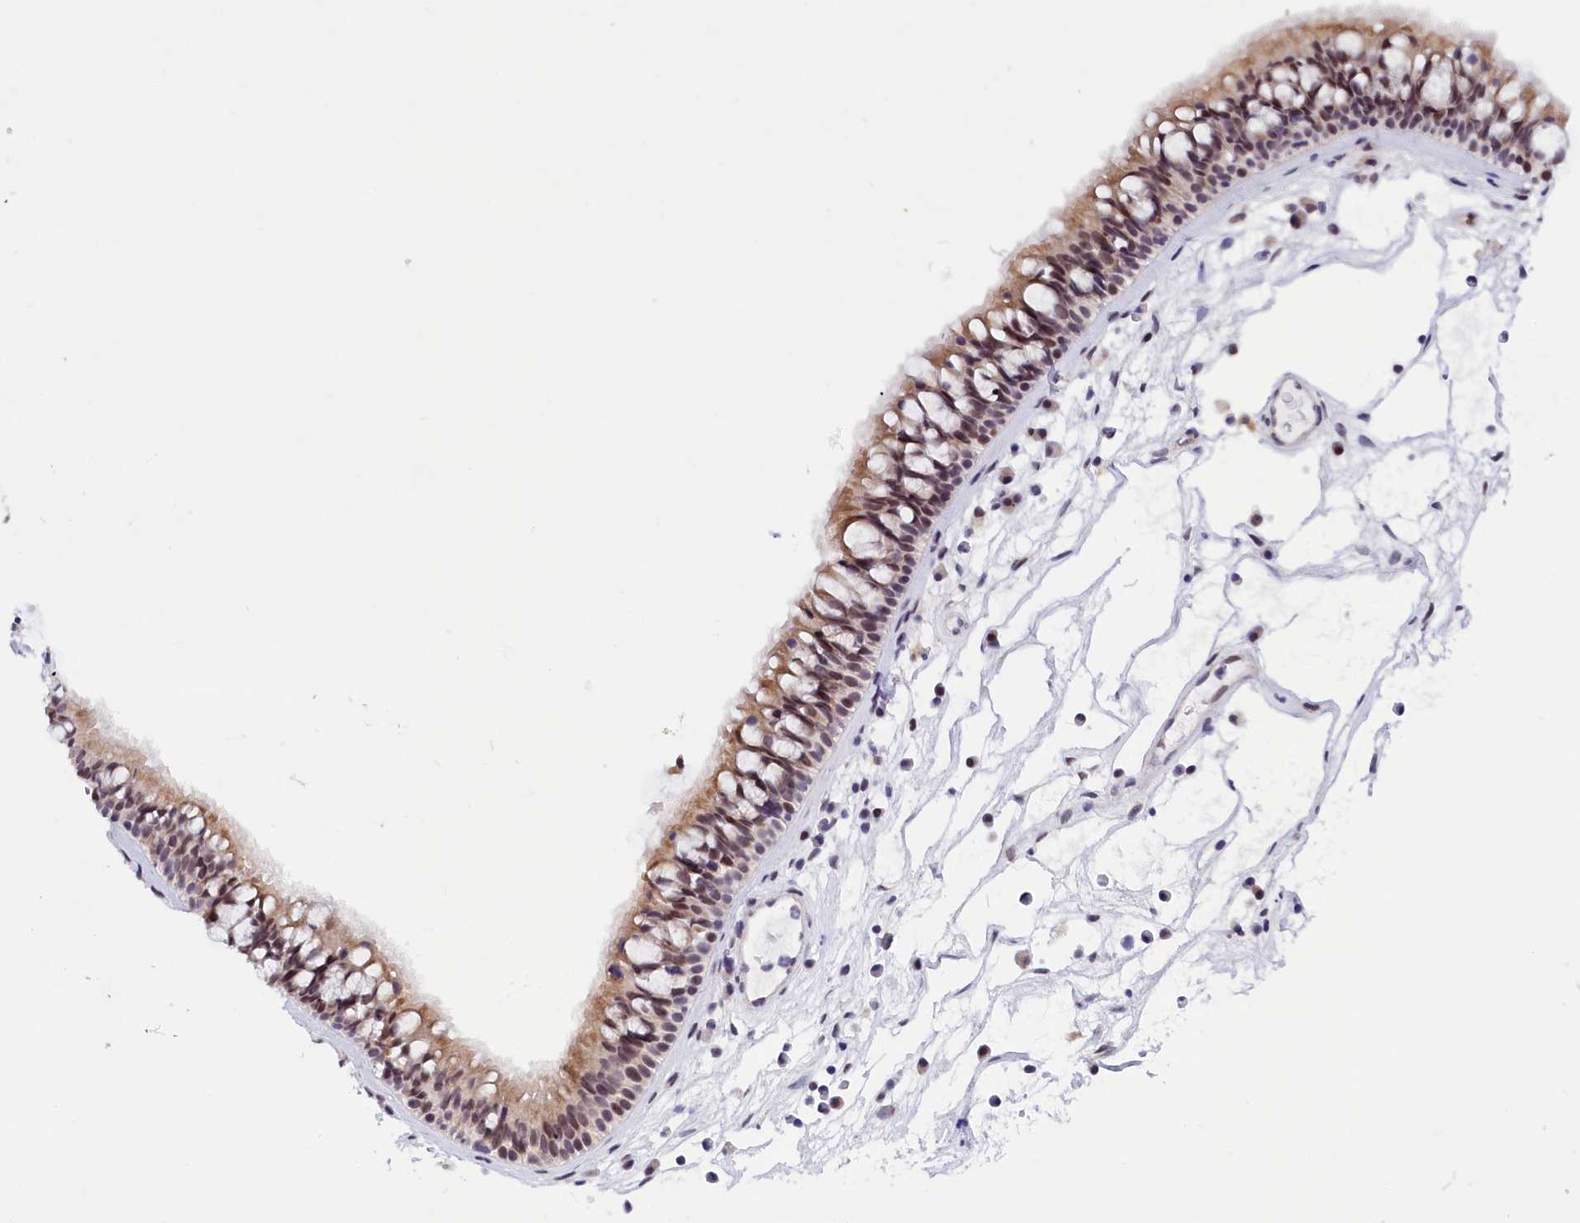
{"staining": {"intensity": "moderate", "quantity": ">75%", "location": "cytoplasmic/membranous,nuclear"}, "tissue": "nasopharynx", "cell_type": "Respiratory epithelial cells", "image_type": "normal", "snomed": [{"axis": "morphology", "description": "Normal tissue, NOS"}, {"axis": "morphology", "description": "Inflammation, NOS"}, {"axis": "morphology", "description": "Malignant melanoma, Metastatic site"}, {"axis": "topography", "description": "Nasopharynx"}], "caption": "Immunohistochemical staining of unremarkable human nasopharynx reveals >75% levels of moderate cytoplasmic/membranous,nuclear protein staining in about >75% of respiratory epithelial cells.", "gene": "CDYL2", "patient": {"sex": "male", "age": 70}}